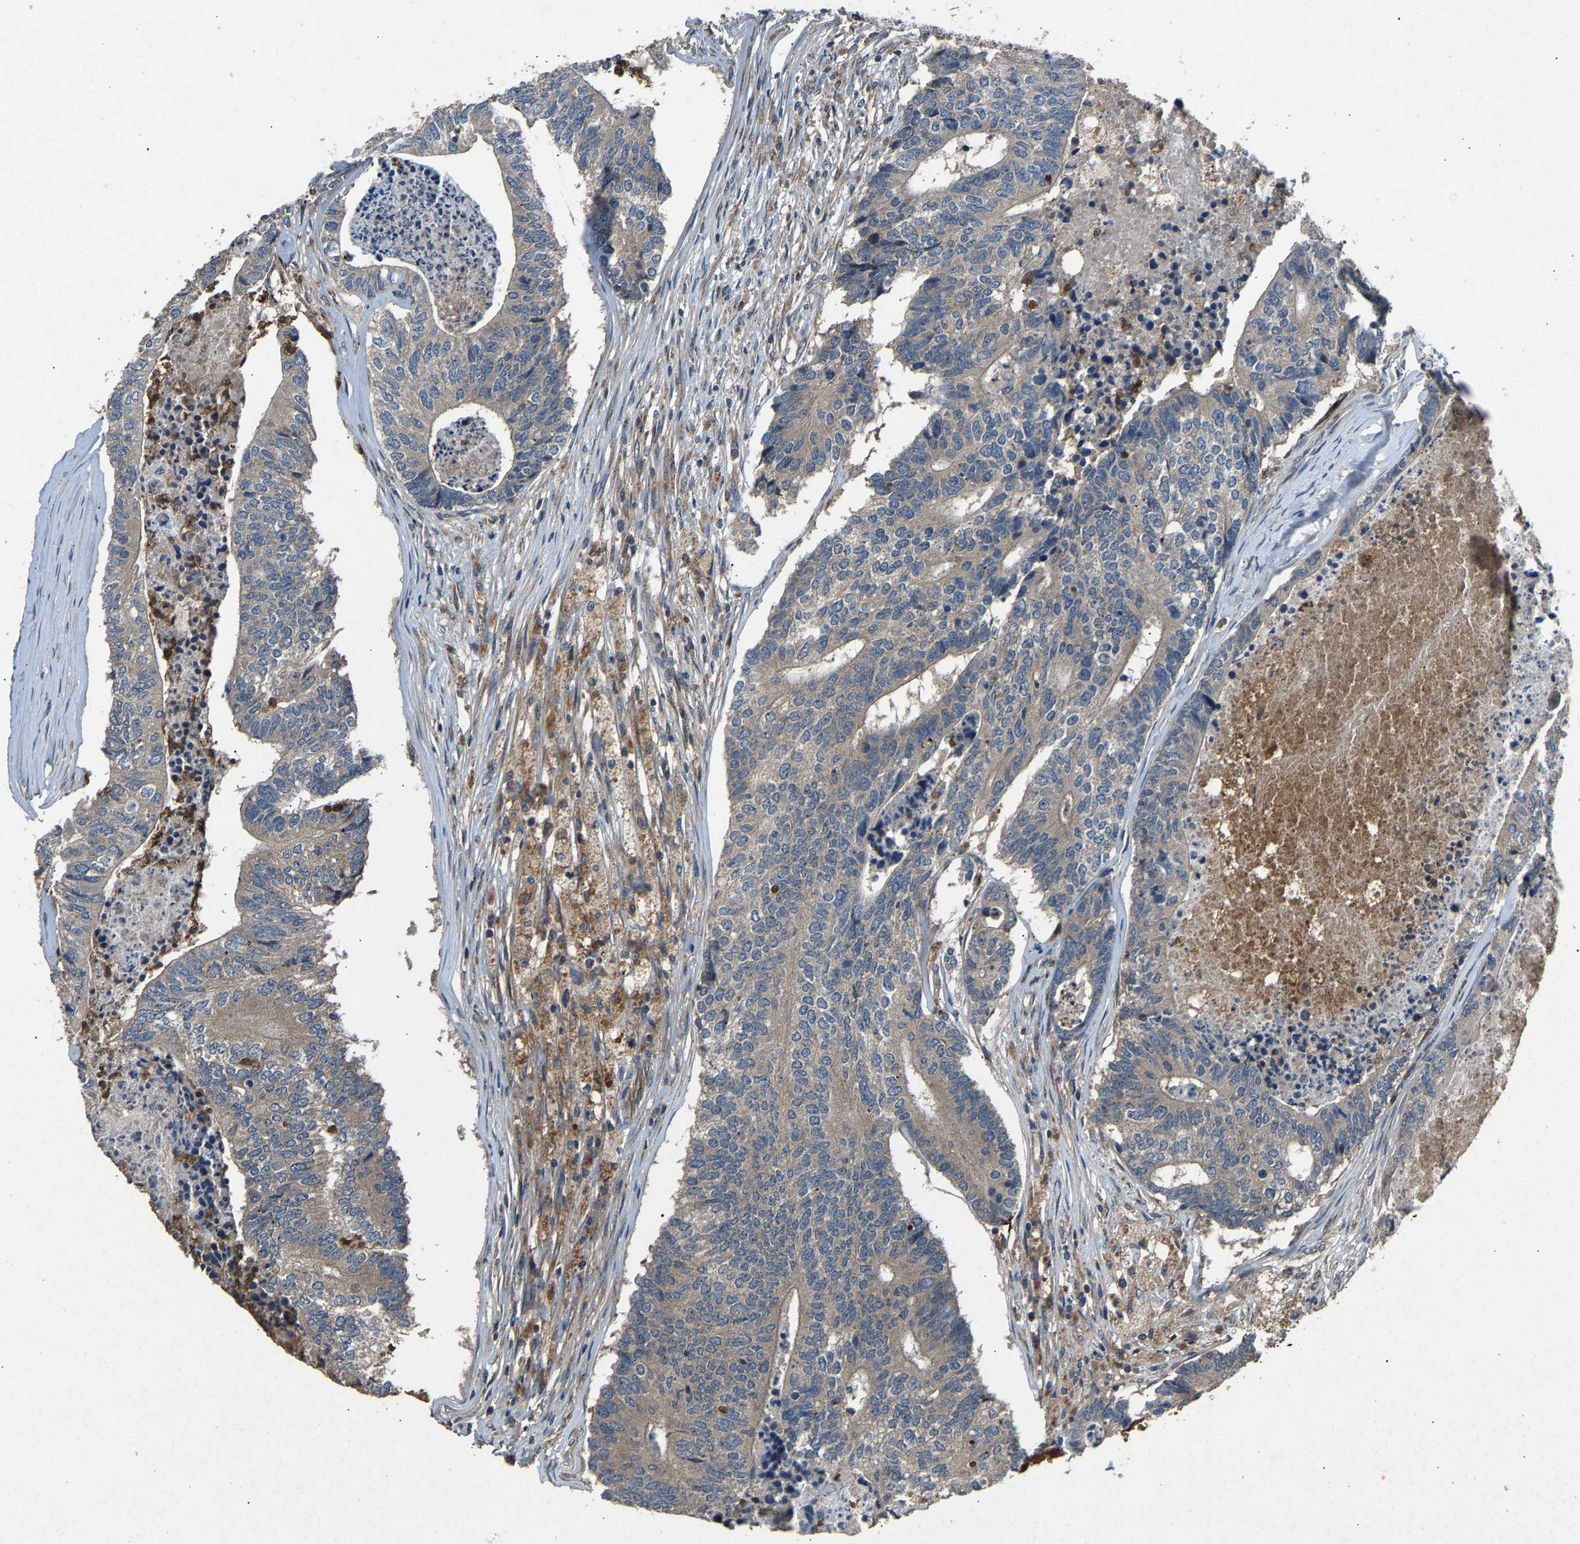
{"staining": {"intensity": "weak", "quantity": "<25%", "location": "cytoplasmic/membranous"}, "tissue": "colorectal cancer", "cell_type": "Tumor cells", "image_type": "cancer", "snomed": [{"axis": "morphology", "description": "Adenocarcinoma, NOS"}, {"axis": "topography", "description": "Colon"}], "caption": "Tumor cells are negative for brown protein staining in adenocarcinoma (colorectal).", "gene": "PPID", "patient": {"sex": "female", "age": 67}}